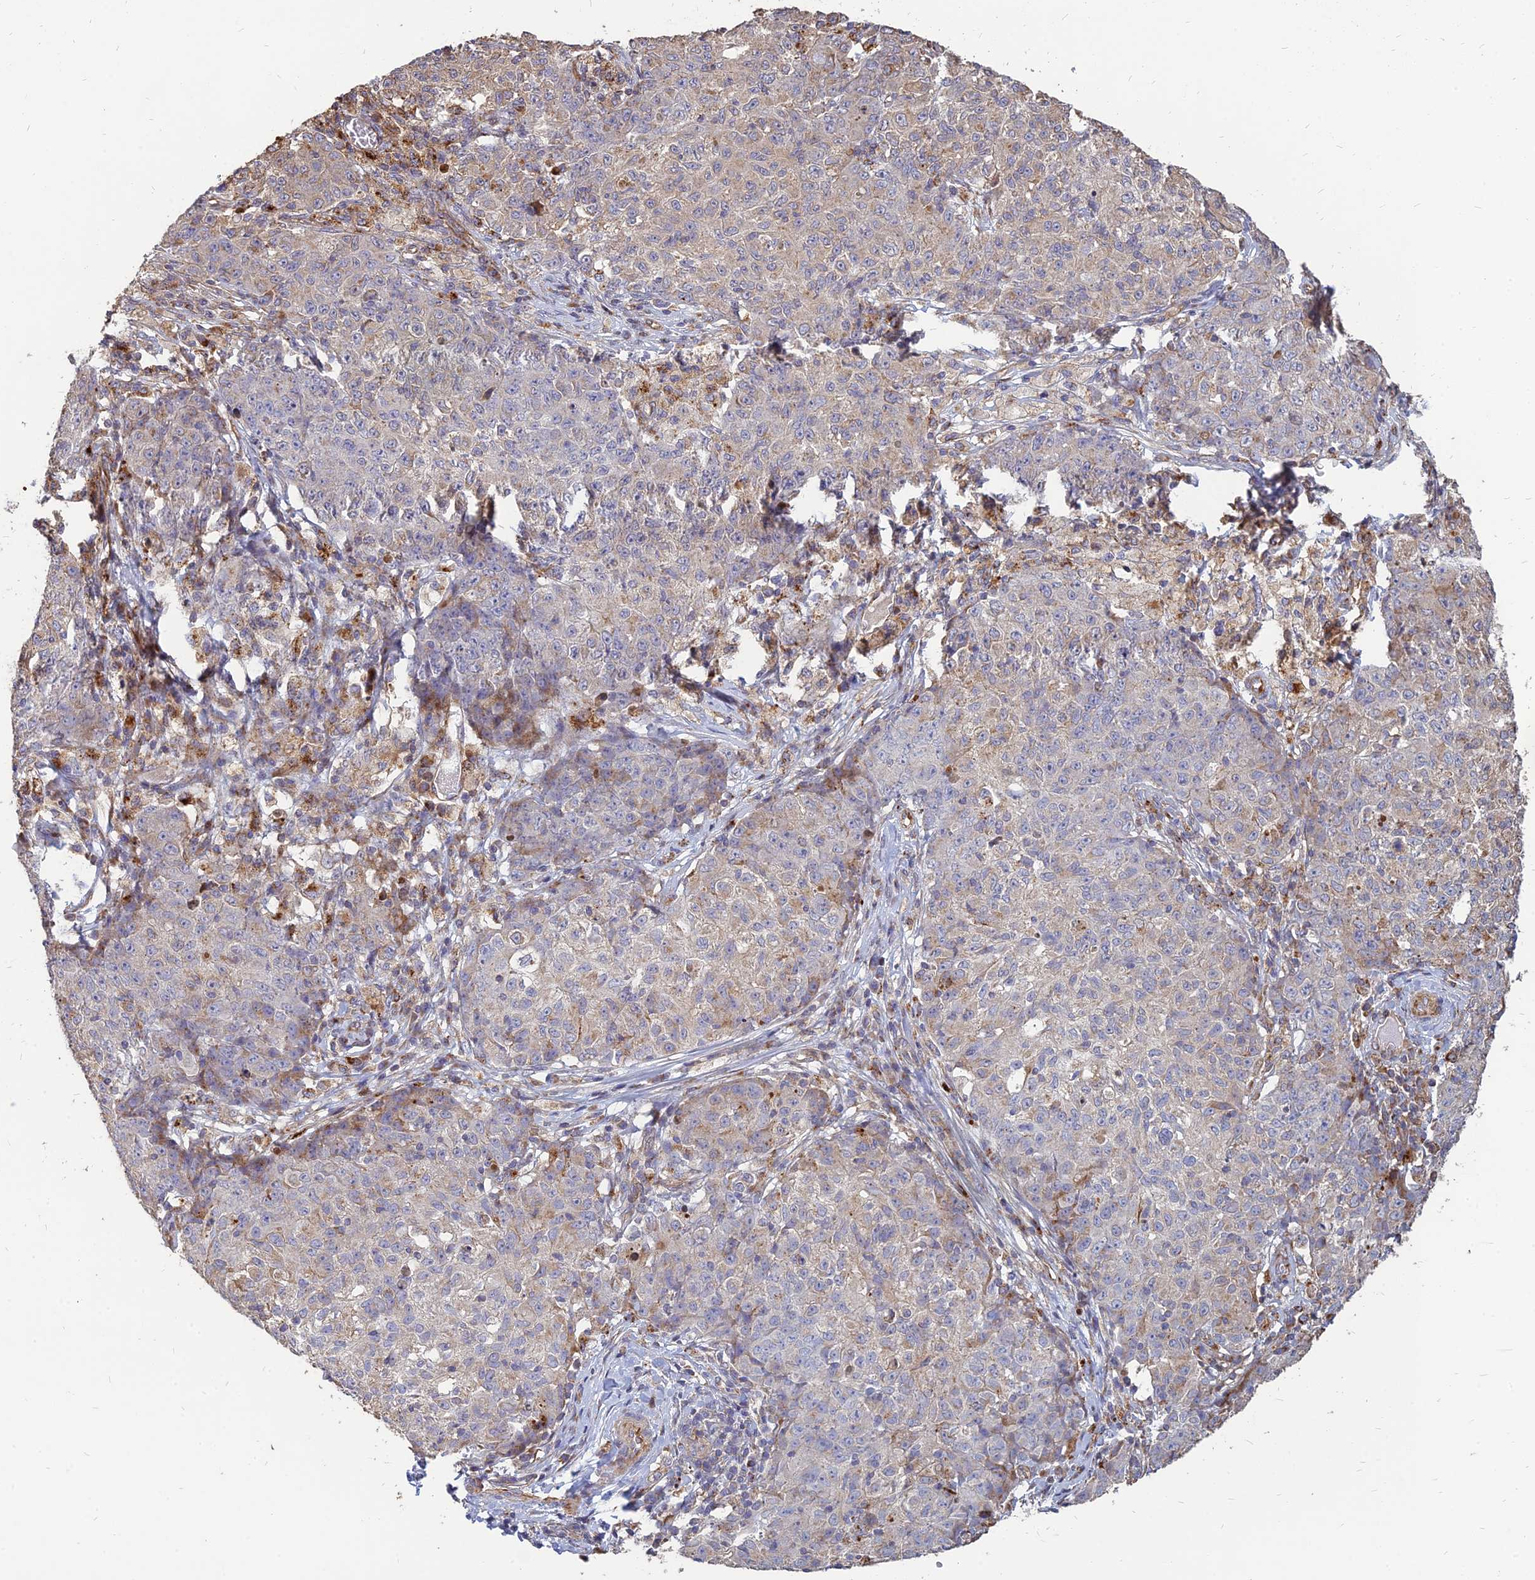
{"staining": {"intensity": "weak", "quantity": "25%-75%", "location": "cytoplasmic/membranous"}, "tissue": "ovarian cancer", "cell_type": "Tumor cells", "image_type": "cancer", "snomed": [{"axis": "morphology", "description": "Carcinoma, endometroid"}, {"axis": "topography", "description": "Ovary"}], "caption": "This histopathology image reveals ovarian cancer stained with immunohistochemistry (IHC) to label a protein in brown. The cytoplasmic/membranous of tumor cells show weak positivity for the protein. Nuclei are counter-stained blue.", "gene": "ST3GAL6", "patient": {"sex": "female", "age": 42}}